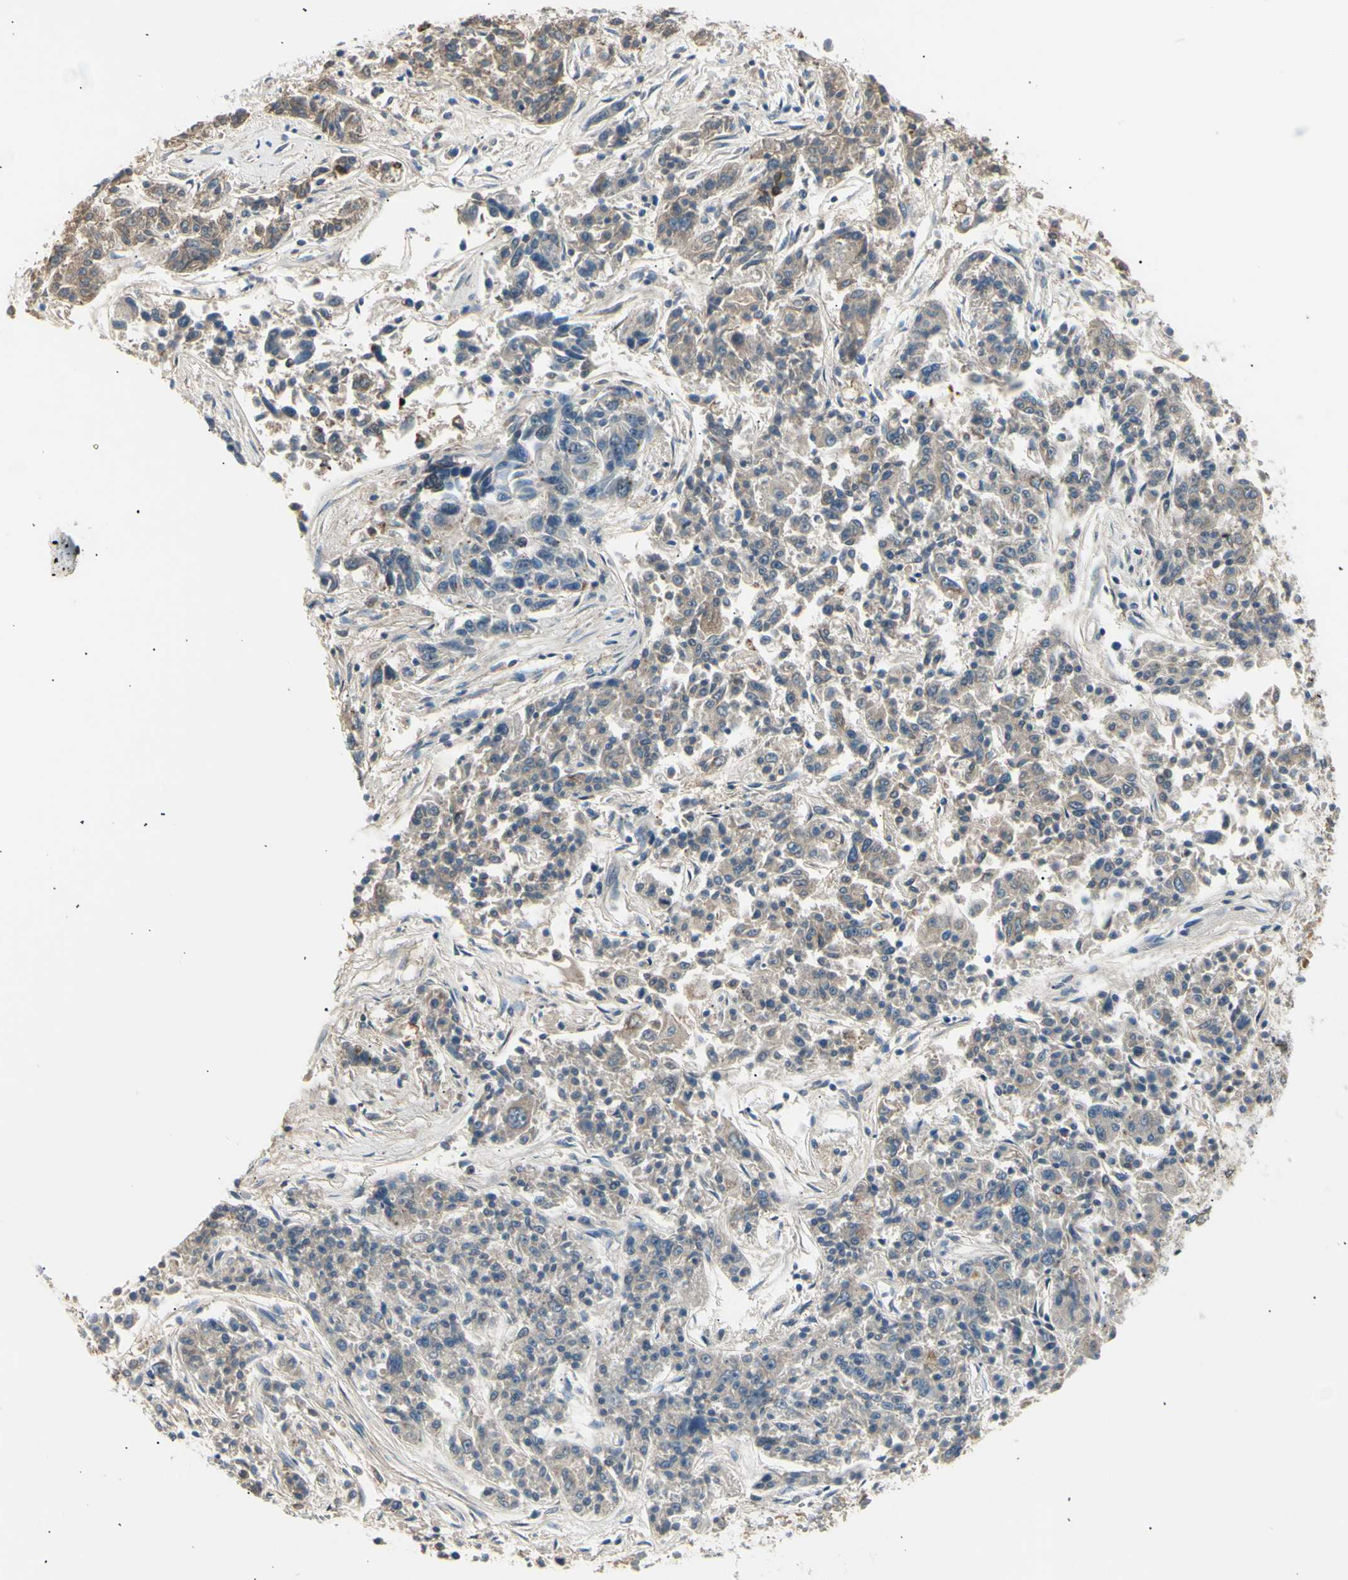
{"staining": {"intensity": "moderate", "quantity": ">75%", "location": "cytoplasmic/membranous"}, "tissue": "lung cancer", "cell_type": "Tumor cells", "image_type": "cancer", "snomed": [{"axis": "morphology", "description": "Adenocarcinoma, NOS"}, {"axis": "topography", "description": "Lung"}], "caption": "Immunohistochemical staining of lung cancer shows moderate cytoplasmic/membranous protein expression in approximately >75% of tumor cells.", "gene": "LHPP", "patient": {"sex": "male", "age": 84}}